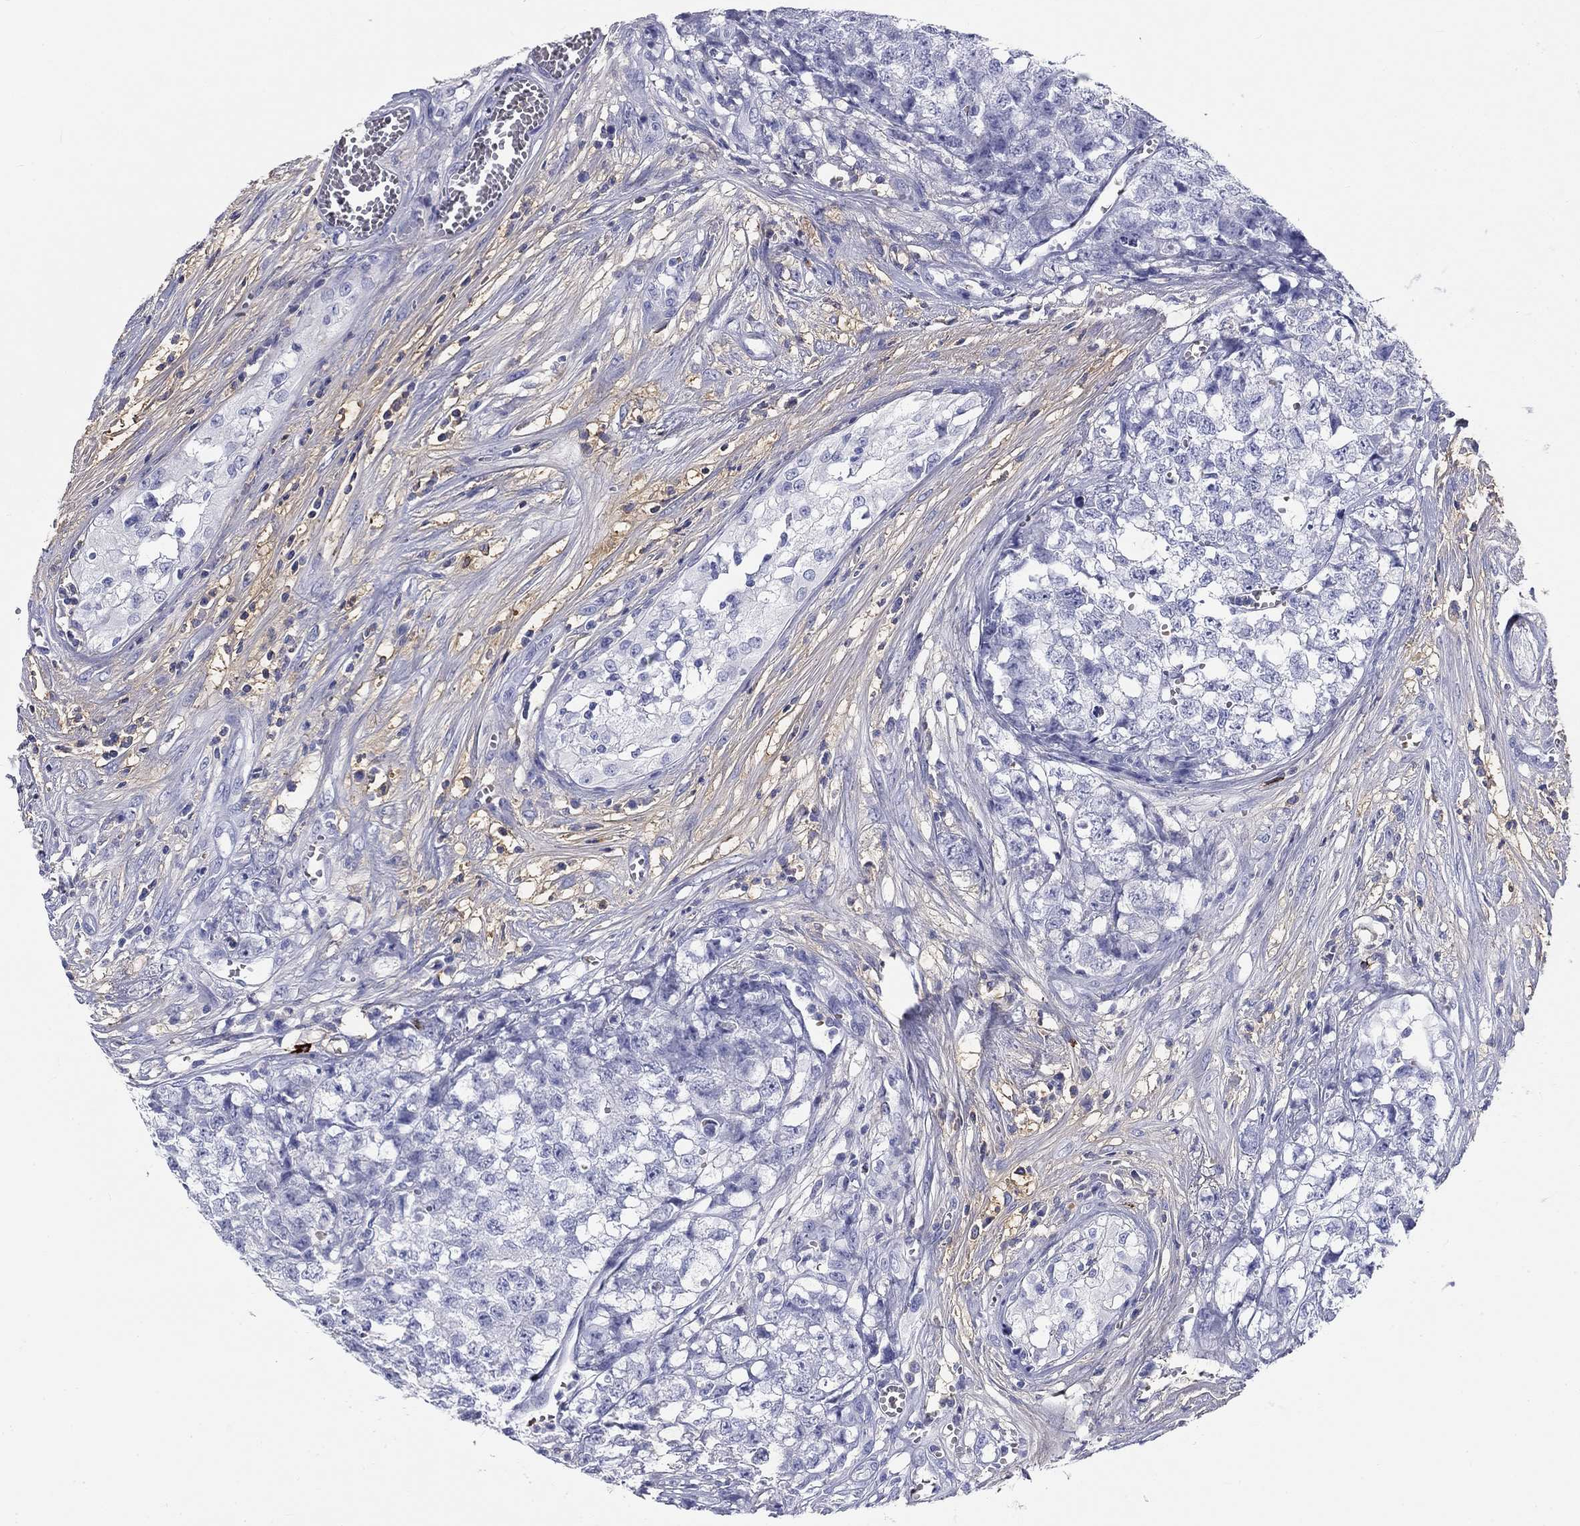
{"staining": {"intensity": "negative", "quantity": "none", "location": "none"}, "tissue": "testis cancer", "cell_type": "Tumor cells", "image_type": "cancer", "snomed": [{"axis": "morphology", "description": "Seminoma, NOS"}, {"axis": "morphology", "description": "Carcinoma, Embryonal, NOS"}, {"axis": "topography", "description": "Testis"}], "caption": "Tumor cells show no significant protein expression in testis cancer.", "gene": "CD40LG", "patient": {"sex": "male", "age": 22}}